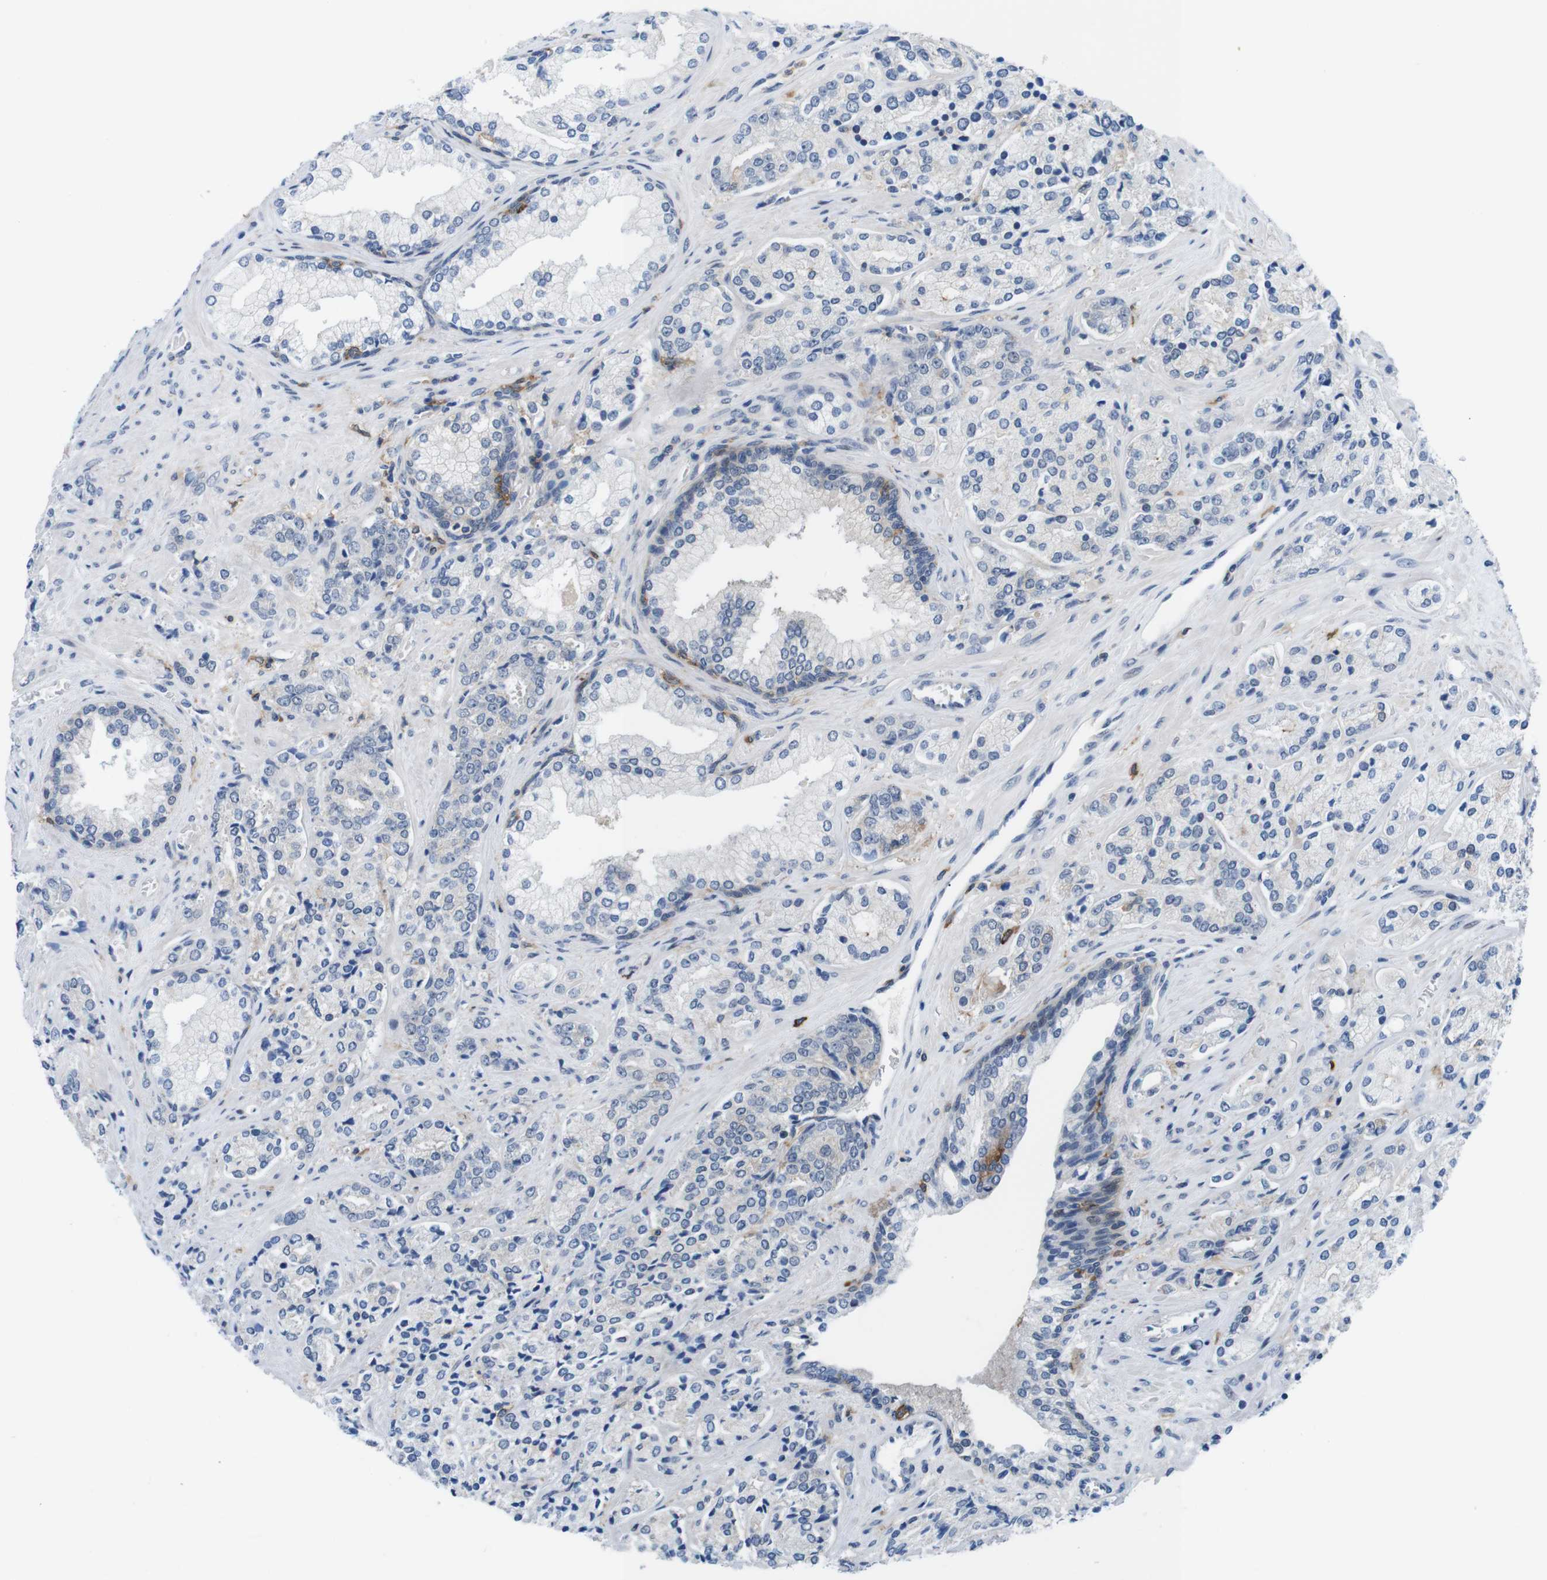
{"staining": {"intensity": "negative", "quantity": "none", "location": "none"}, "tissue": "prostate cancer", "cell_type": "Tumor cells", "image_type": "cancer", "snomed": [{"axis": "morphology", "description": "Adenocarcinoma, High grade"}, {"axis": "topography", "description": "Prostate"}], "caption": "The image demonstrates no staining of tumor cells in prostate high-grade adenocarcinoma.", "gene": "CD300C", "patient": {"sex": "male", "age": 71}}